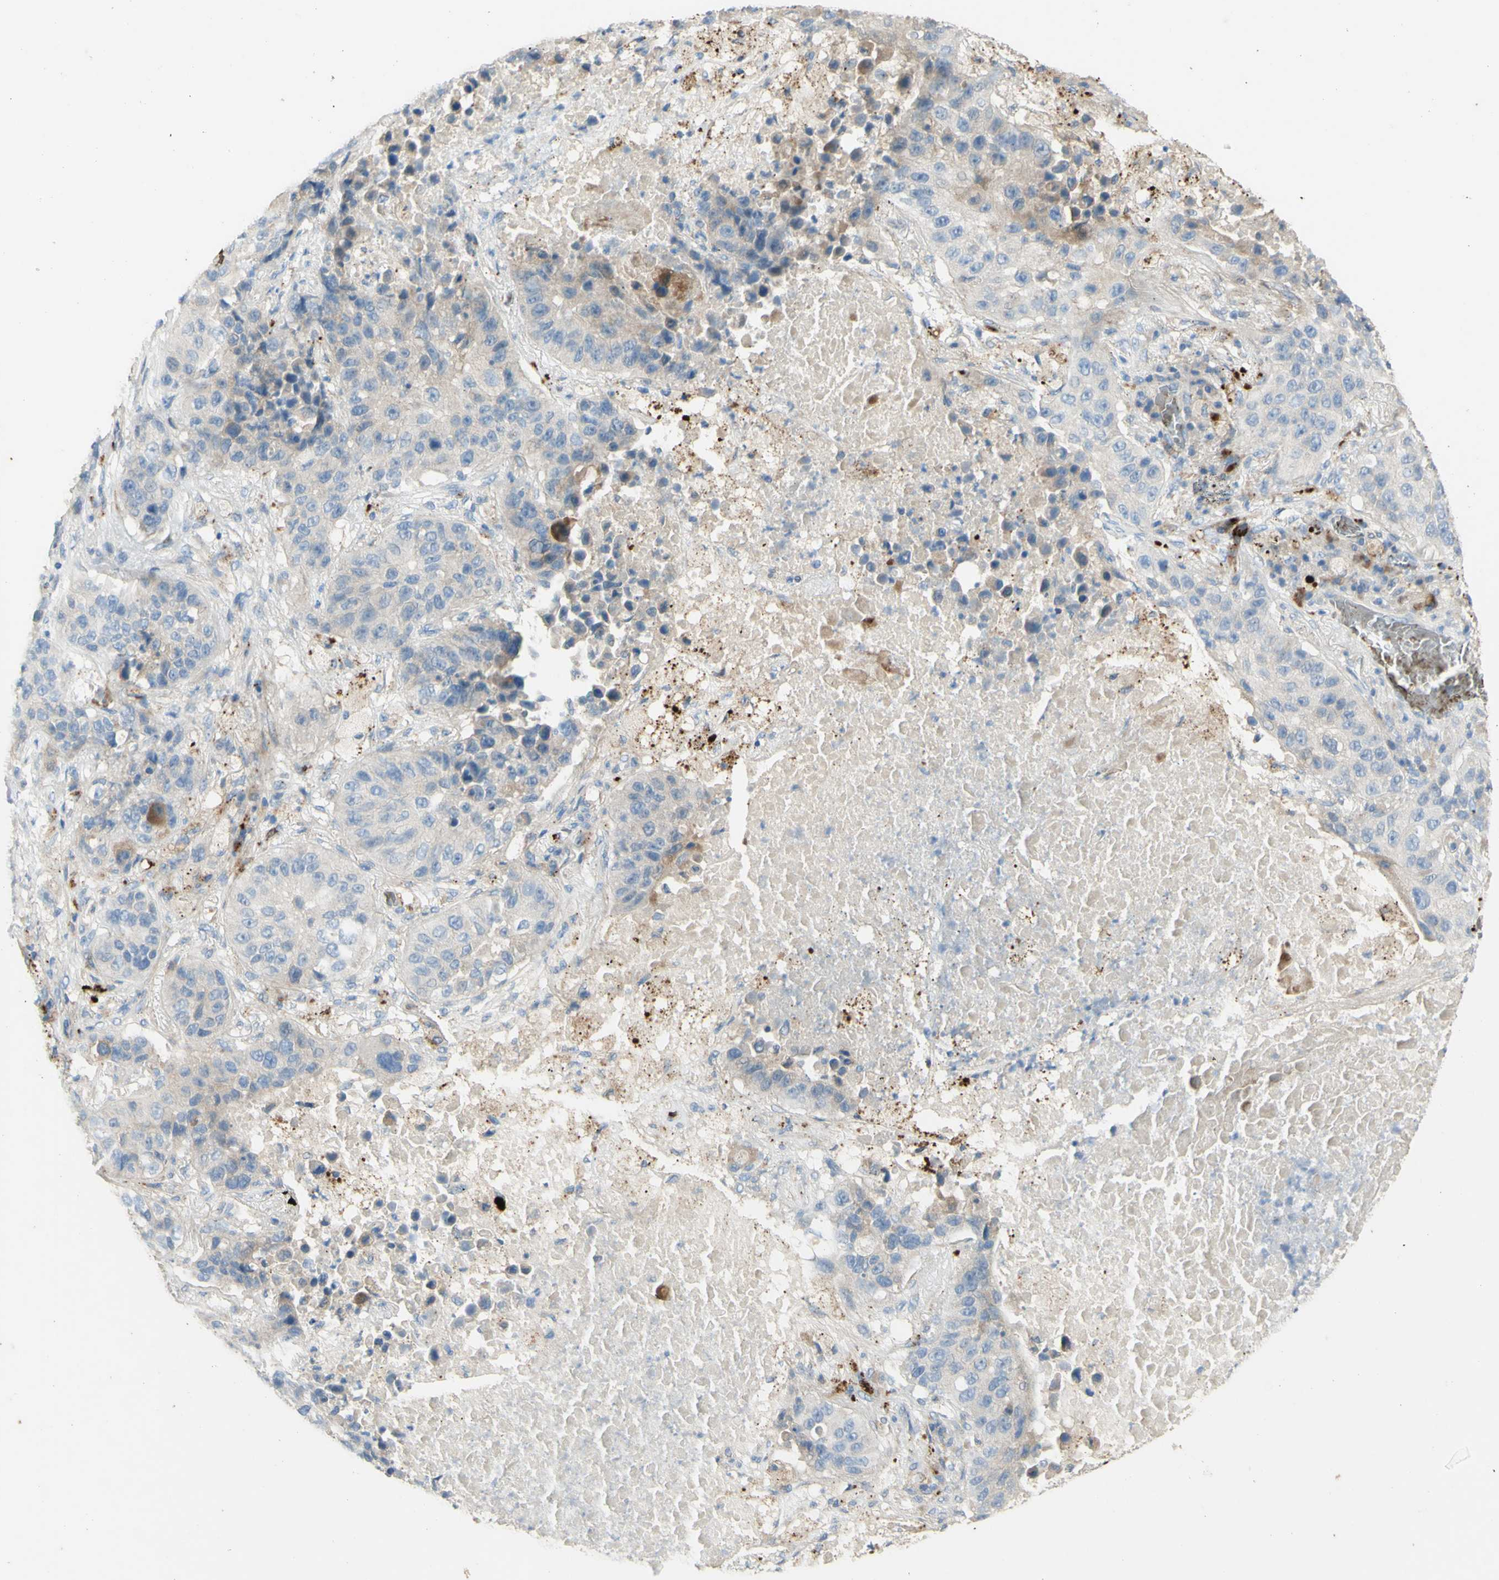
{"staining": {"intensity": "weak", "quantity": "<25%", "location": "cytoplasmic/membranous"}, "tissue": "lung cancer", "cell_type": "Tumor cells", "image_type": "cancer", "snomed": [{"axis": "morphology", "description": "Squamous cell carcinoma, NOS"}, {"axis": "topography", "description": "Lung"}], "caption": "High power microscopy image of an immunohistochemistry (IHC) histopathology image of lung squamous cell carcinoma, revealing no significant staining in tumor cells.", "gene": "GAN", "patient": {"sex": "male", "age": 57}}